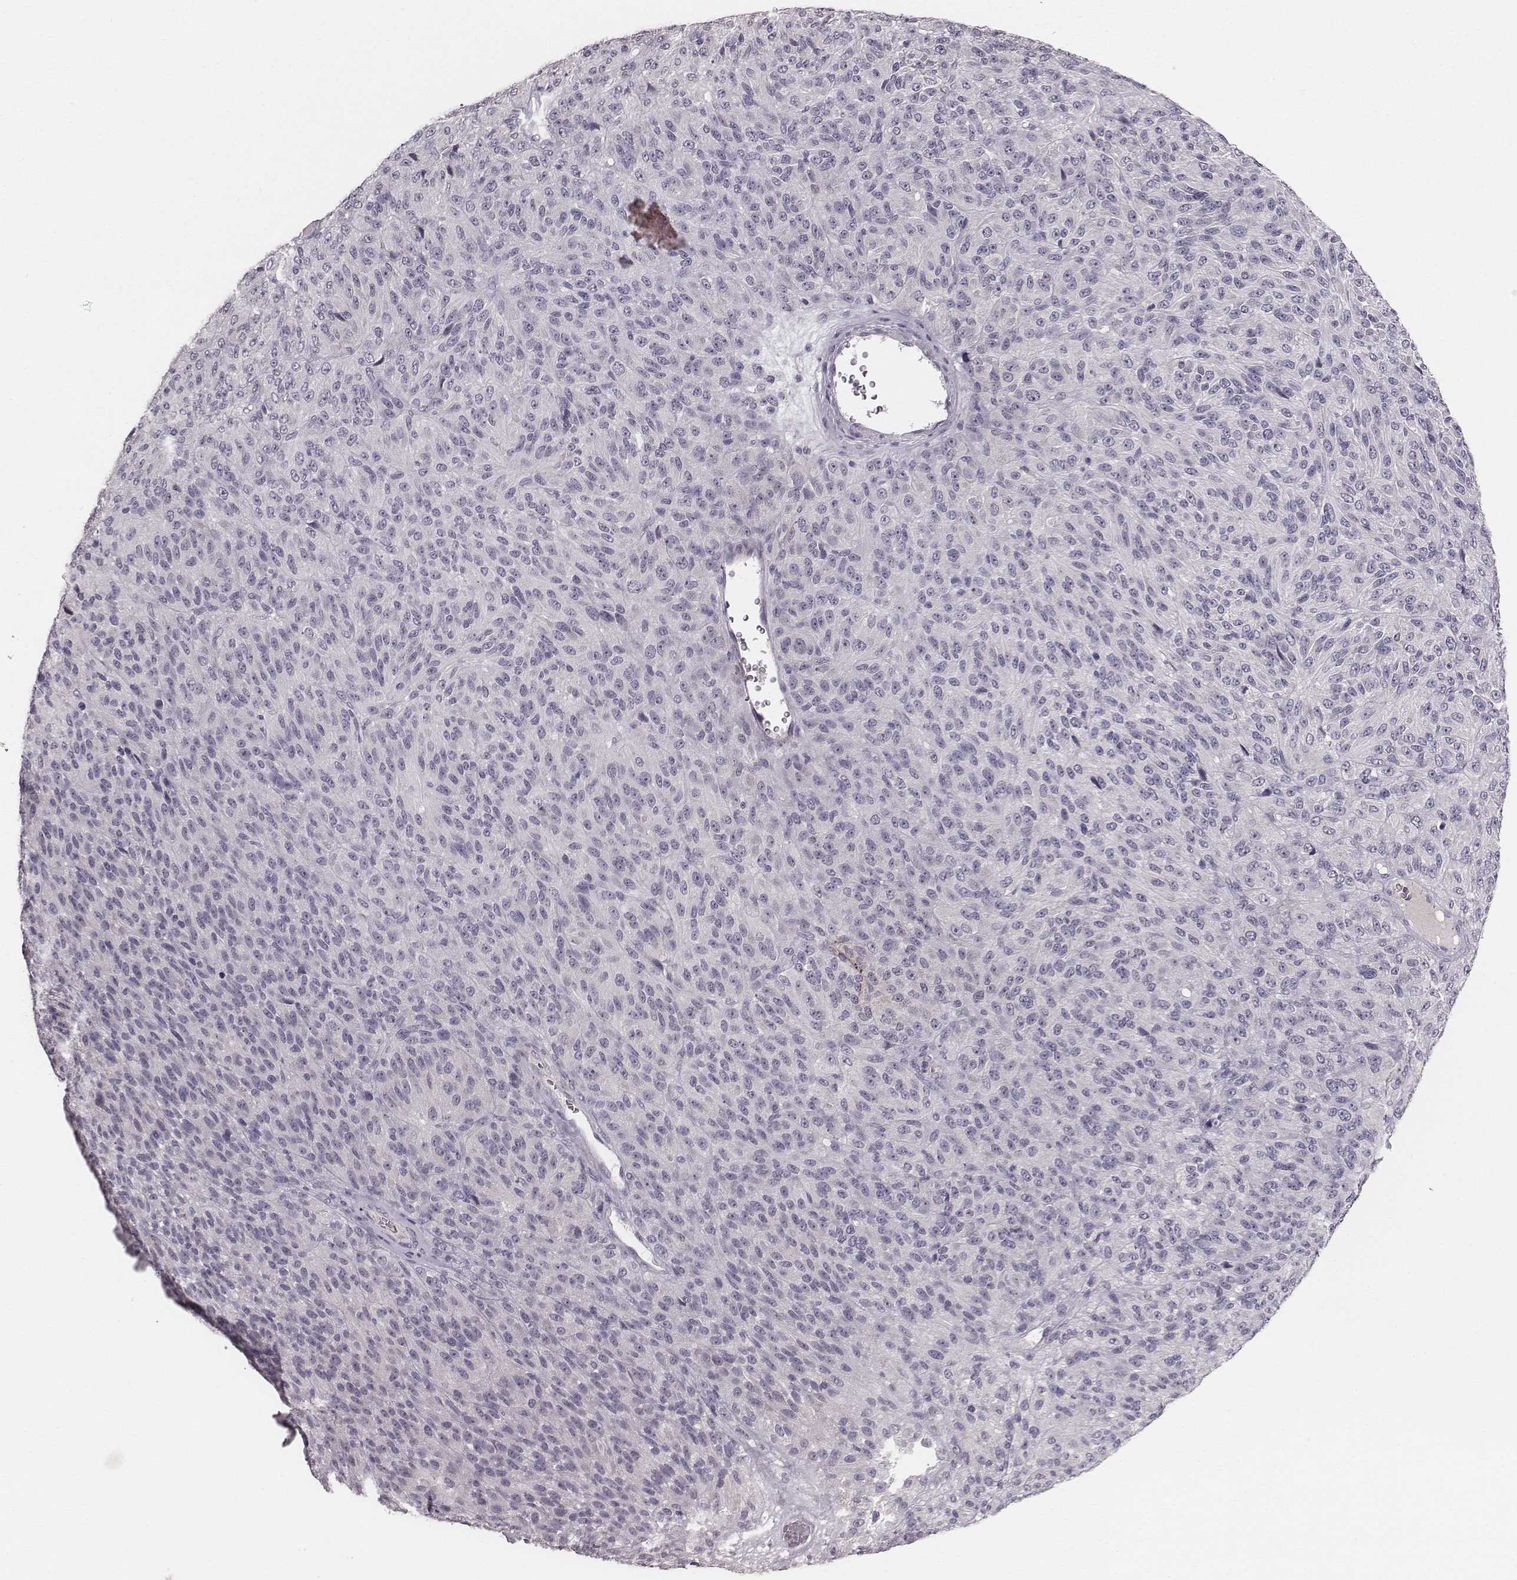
{"staining": {"intensity": "negative", "quantity": "none", "location": "none"}, "tissue": "melanoma", "cell_type": "Tumor cells", "image_type": "cancer", "snomed": [{"axis": "morphology", "description": "Malignant melanoma, Metastatic site"}, {"axis": "topography", "description": "Brain"}], "caption": "A high-resolution image shows immunohistochemistry (IHC) staining of malignant melanoma (metastatic site), which reveals no significant positivity in tumor cells.", "gene": "LY6K", "patient": {"sex": "female", "age": 56}}